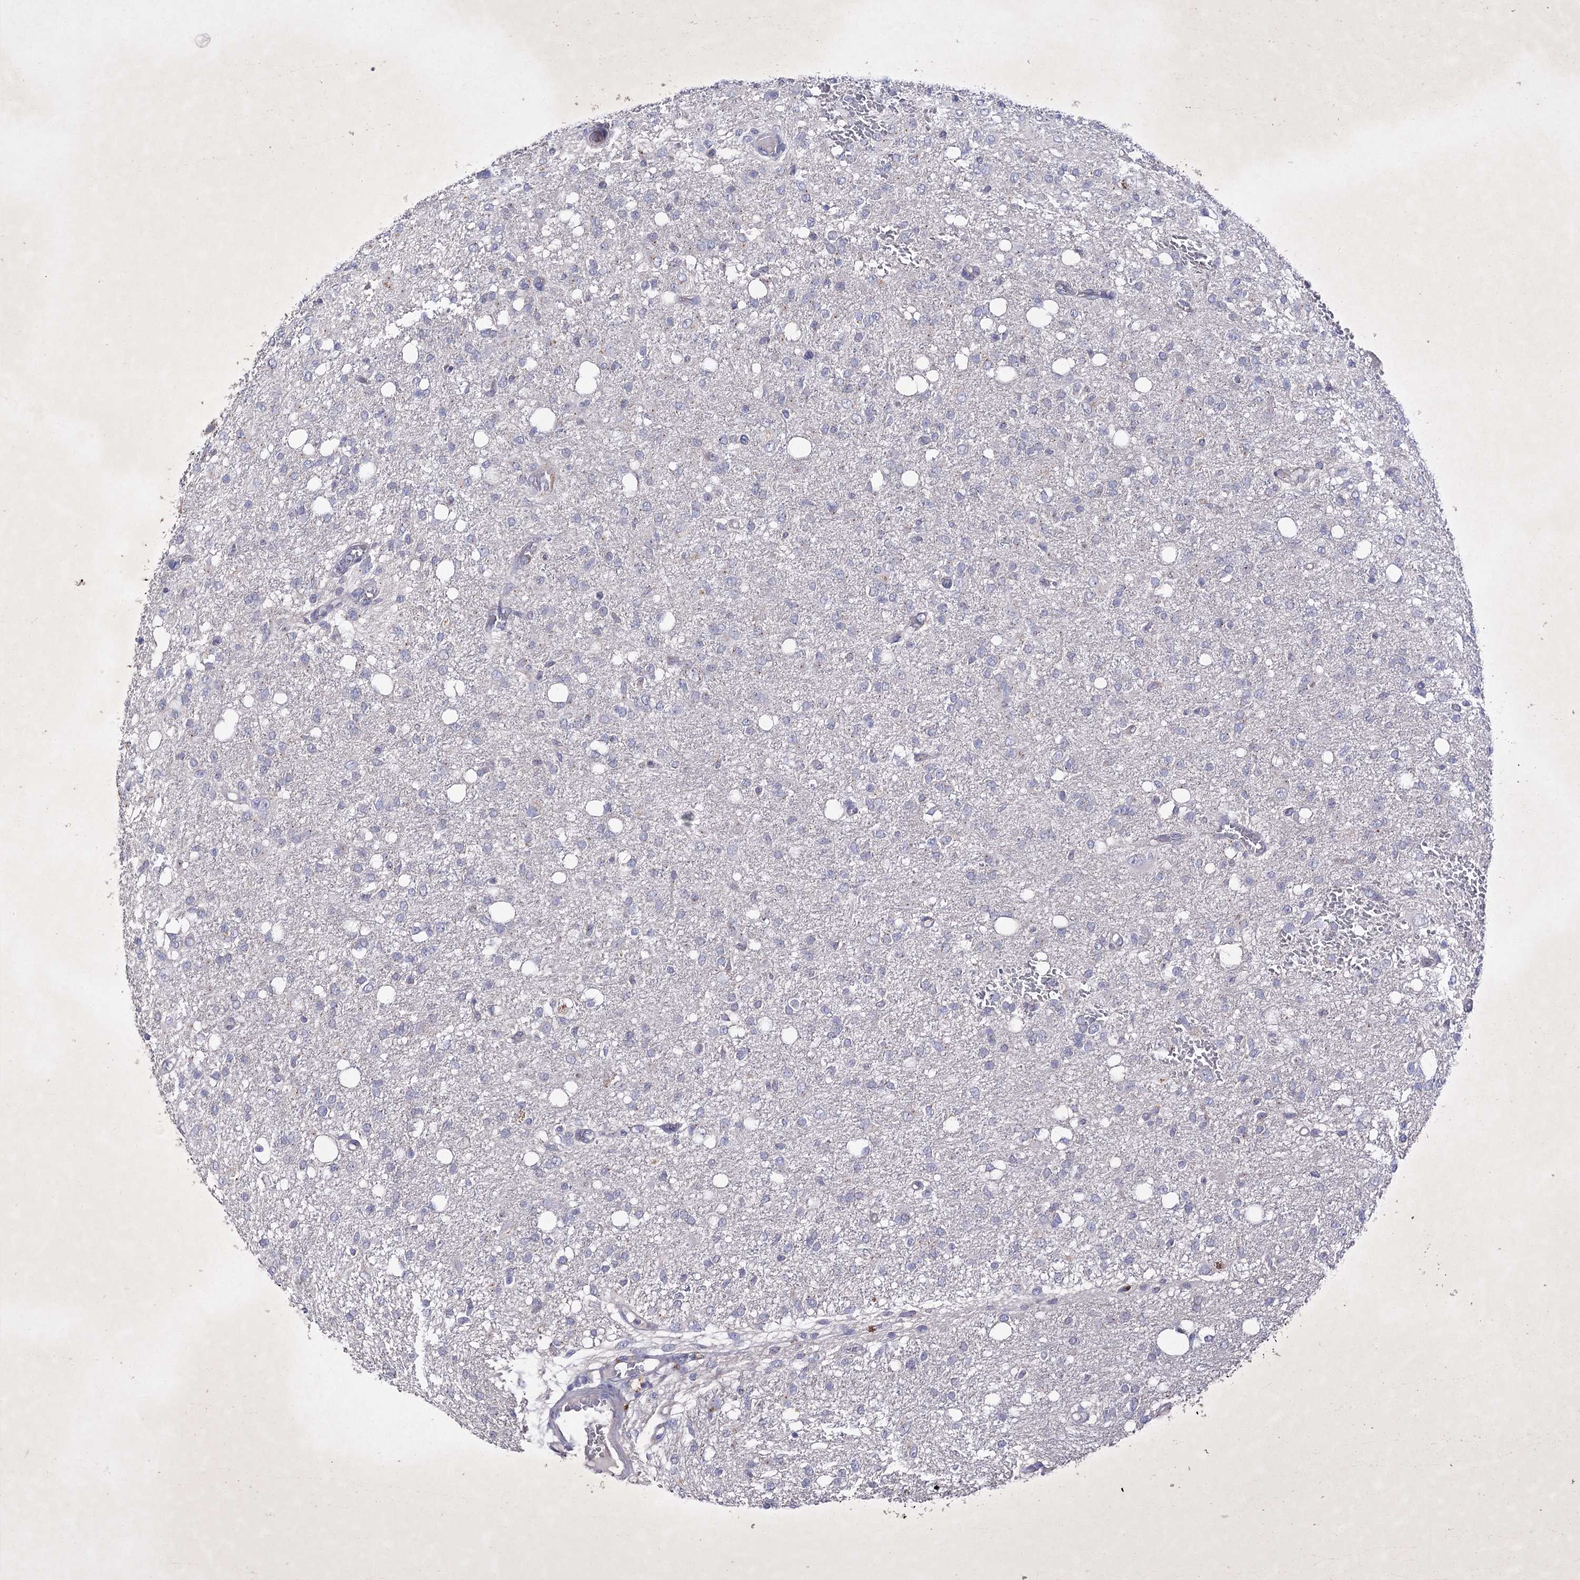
{"staining": {"intensity": "negative", "quantity": "none", "location": "none"}, "tissue": "glioma", "cell_type": "Tumor cells", "image_type": "cancer", "snomed": [{"axis": "morphology", "description": "Glioma, malignant, High grade"}, {"axis": "topography", "description": "Brain"}], "caption": "Human high-grade glioma (malignant) stained for a protein using immunohistochemistry shows no positivity in tumor cells.", "gene": "COX15", "patient": {"sex": "female", "age": 59}}